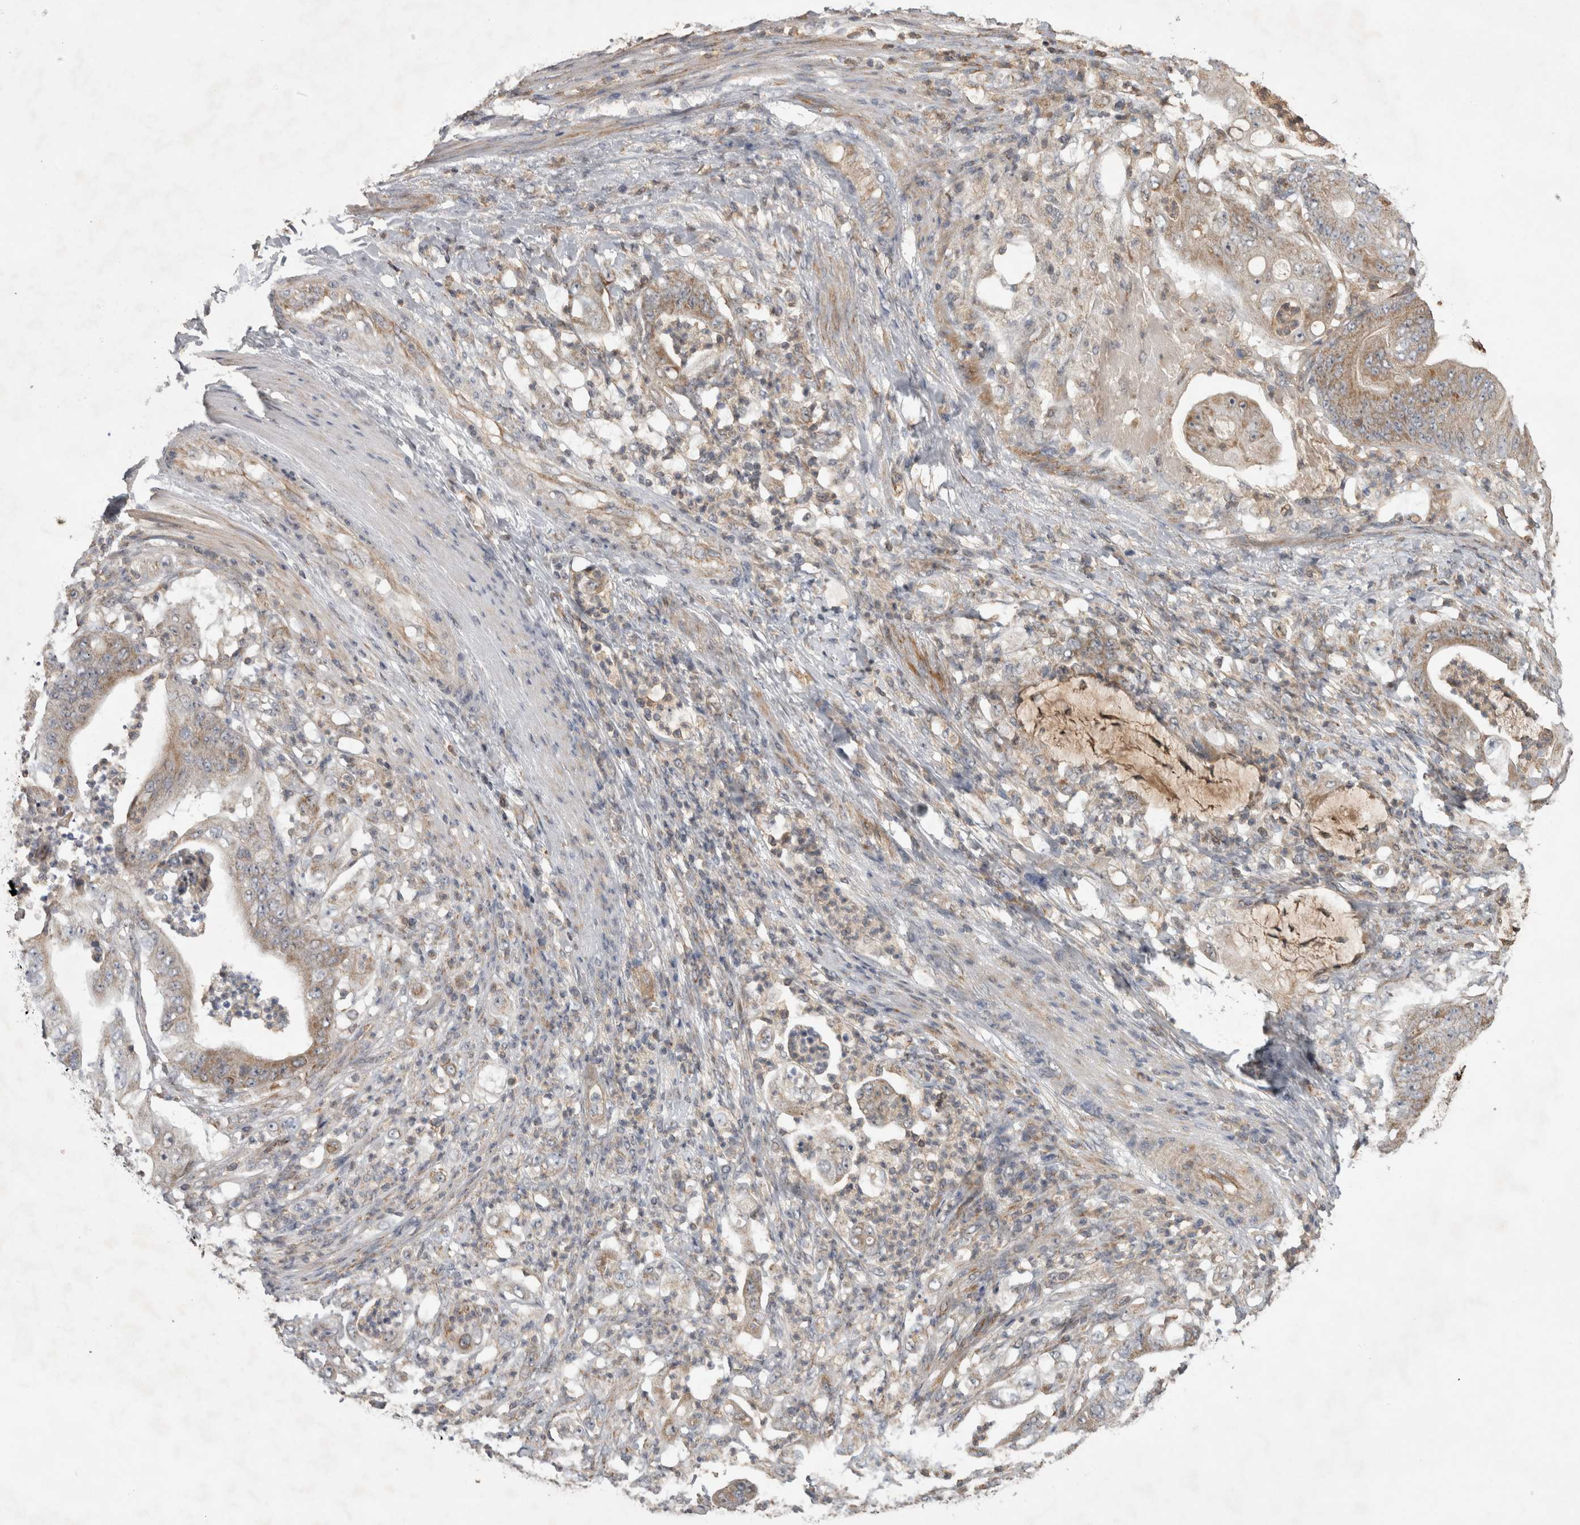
{"staining": {"intensity": "moderate", "quantity": "25%-75%", "location": "cytoplasmic/membranous"}, "tissue": "stomach cancer", "cell_type": "Tumor cells", "image_type": "cancer", "snomed": [{"axis": "morphology", "description": "Adenocarcinoma, NOS"}, {"axis": "topography", "description": "Stomach"}], "caption": "High-magnification brightfield microscopy of stomach cancer (adenocarcinoma) stained with DAB (3,3'-diaminobenzidine) (brown) and counterstained with hematoxylin (blue). tumor cells exhibit moderate cytoplasmic/membranous expression is identified in about25%-75% of cells.", "gene": "KCNIP1", "patient": {"sex": "female", "age": 73}}